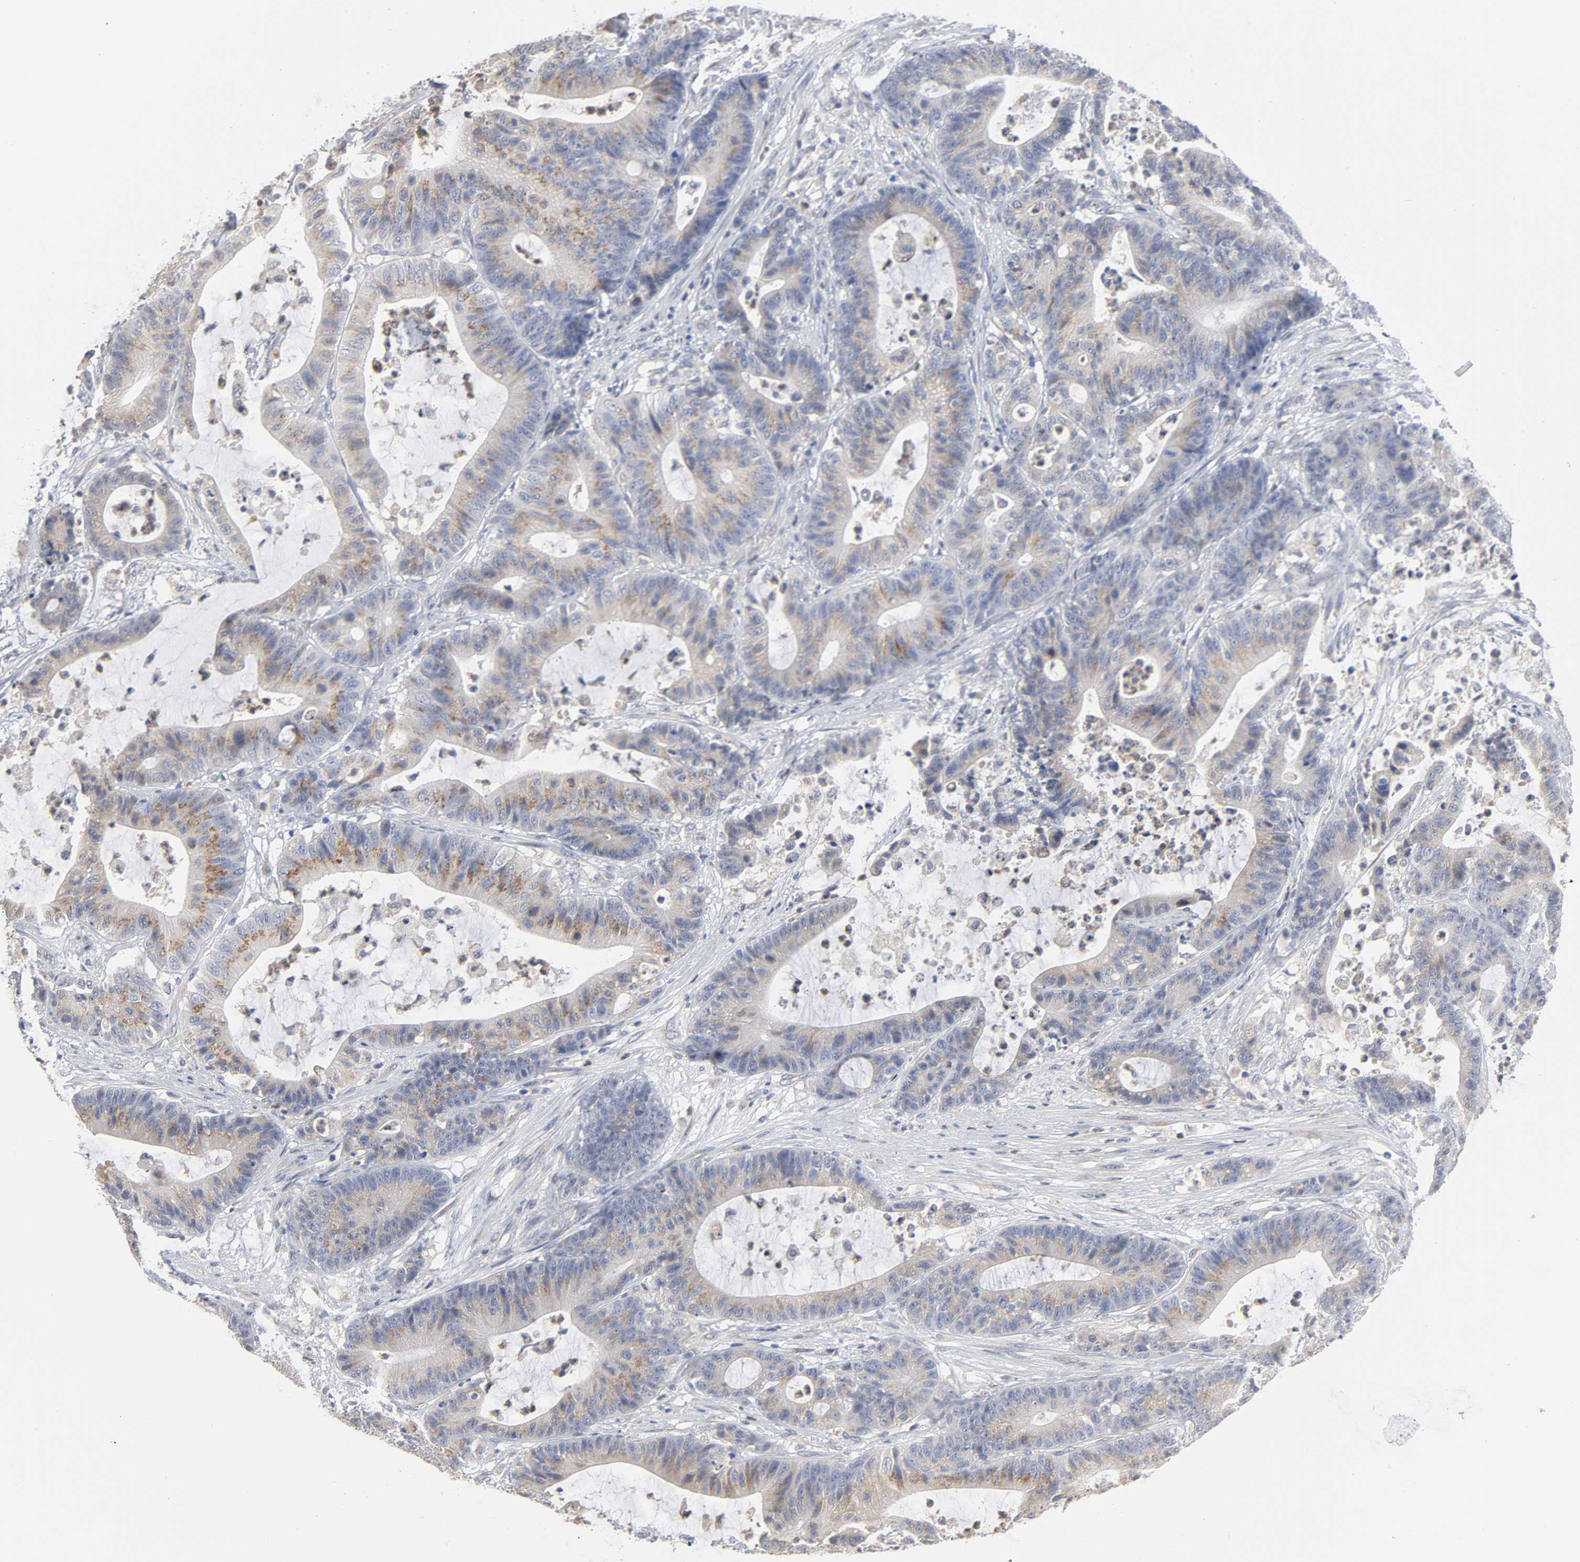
{"staining": {"intensity": "weak", "quantity": ">75%", "location": "cytoplasmic/membranous"}, "tissue": "colorectal cancer", "cell_type": "Tumor cells", "image_type": "cancer", "snomed": [{"axis": "morphology", "description": "Adenocarcinoma, NOS"}, {"axis": "topography", "description": "Colon"}], "caption": "This is a histology image of immunohistochemistry (IHC) staining of adenocarcinoma (colorectal), which shows weak positivity in the cytoplasmic/membranous of tumor cells.", "gene": "AK7", "patient": {"sex": "female", "age": 84}}